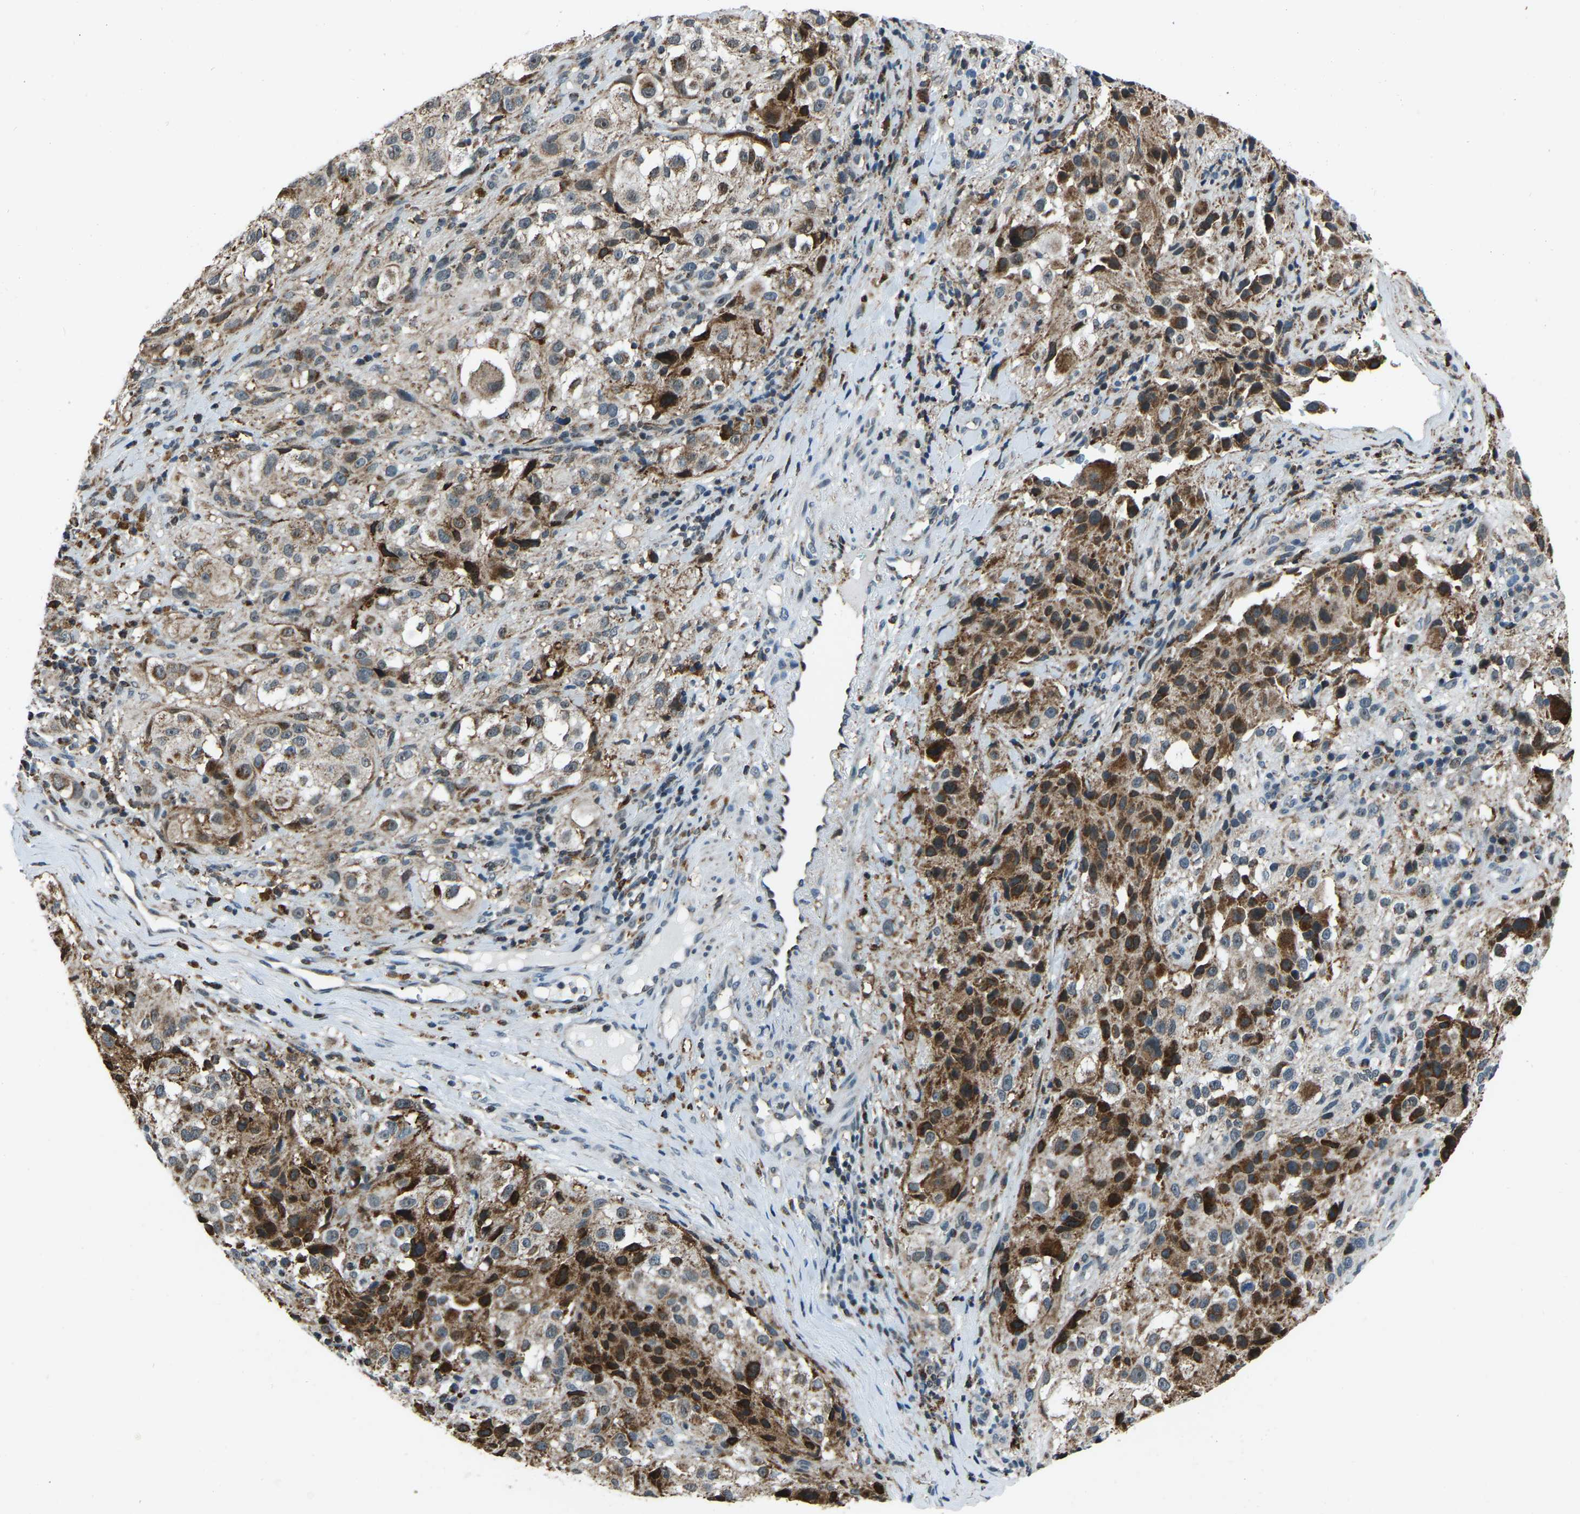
{"staining": {"intensity": "moderate", "quantity": ">75%", "location": "cytoplasmic/membranous"}, "tissue": "melanoma", "cell_type": "Tumor cells", "image_type": "cancer", "snomed": [{"axis": "morphology", "description": "Necrosis, NOS"}, {"axis": "morphology", "description": "Malignant melanoma, NOS"}, {"axis": "topography", "description": "Skin"}], "caption": "The histopathology image reveals a brown stain indicating the presence of a protein in the cytoplasmic/membranous of tumor cells in melanoma.", "gene": "RBM33", "patient": {"sex": "female", "age": 87}}